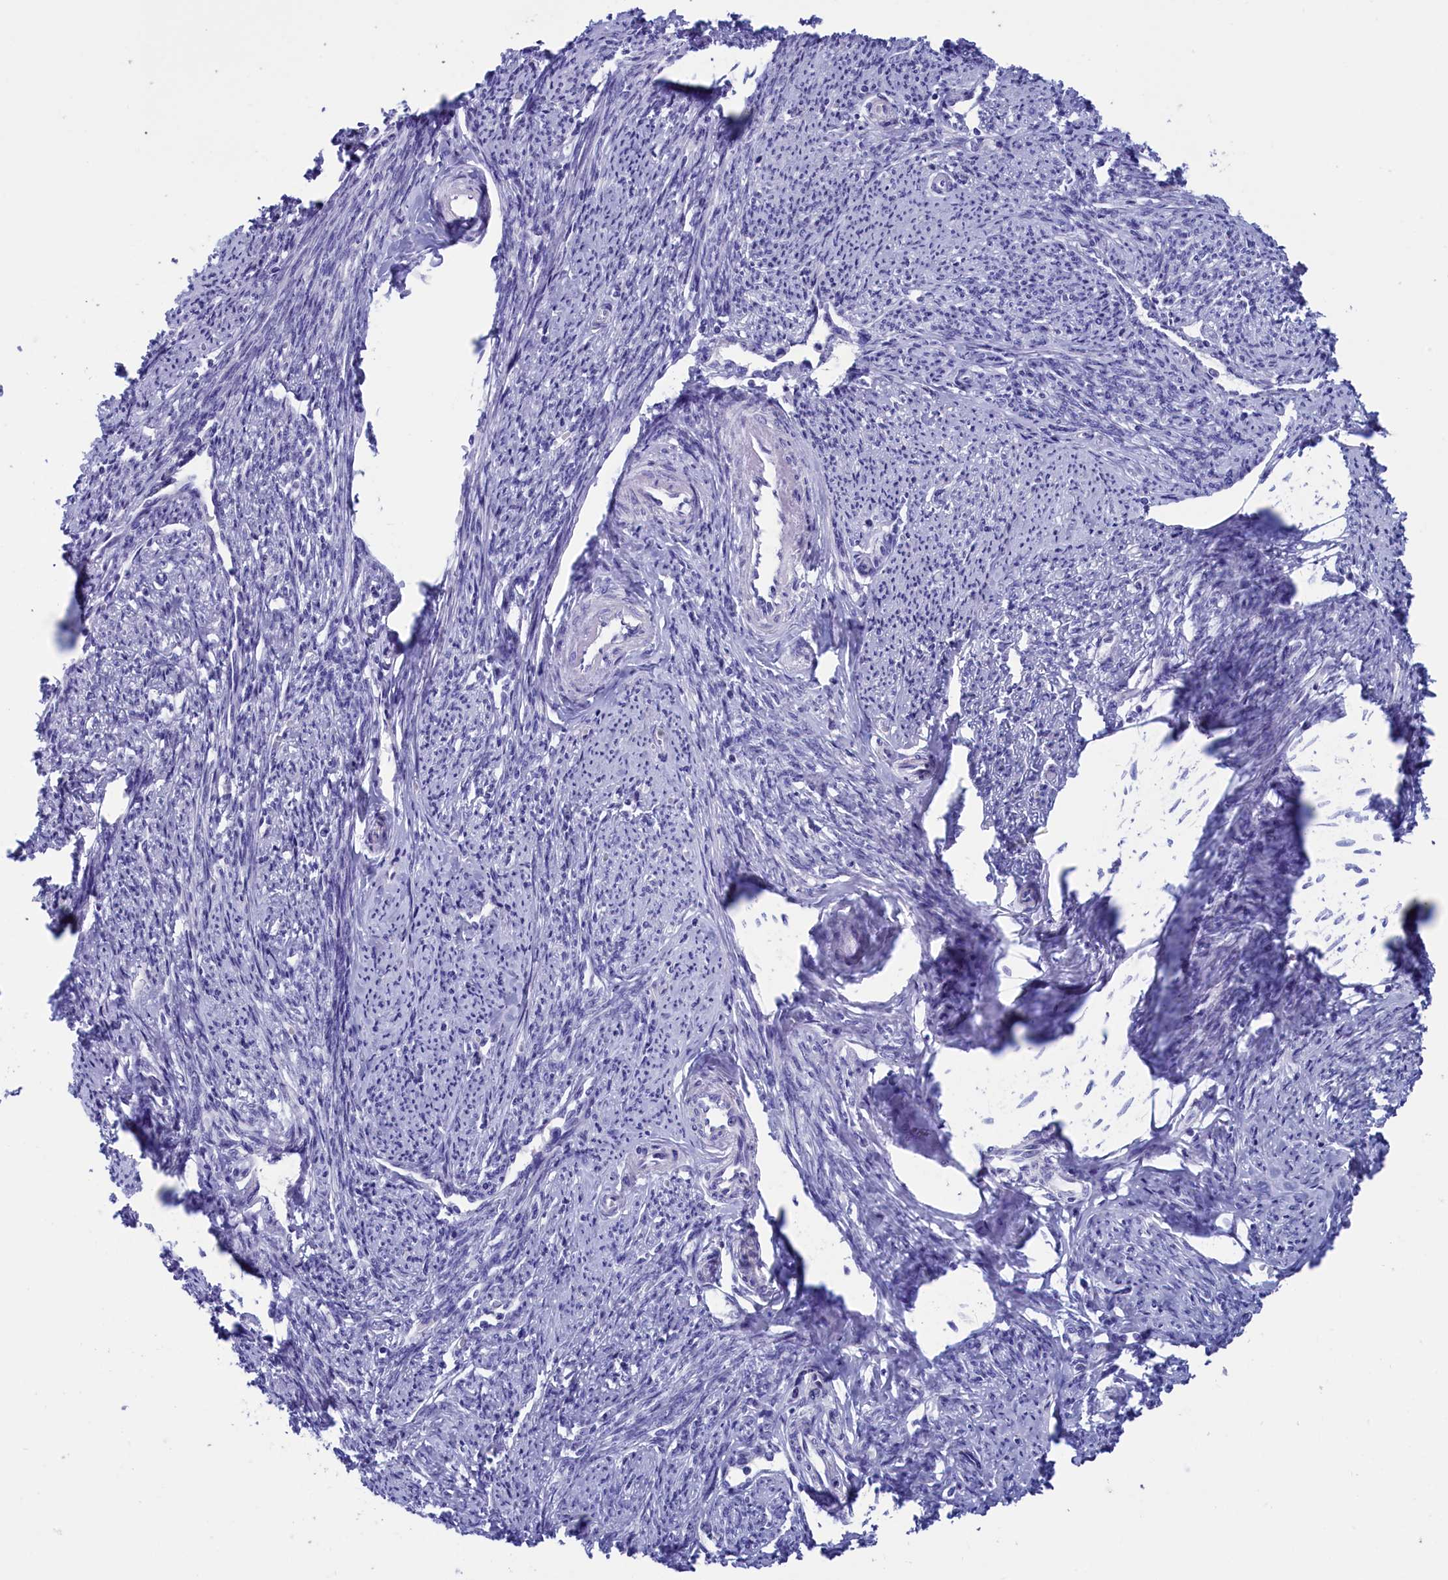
{"staining": {"intensity": "negative", "quantity": "none", "location": "none"}, "tissue": "smooth muscle", "cell_type": "Smooth muscle cells", "image_type": "normal", "snomed": [{"axis": "morphology", "description": "Normal tissue, NOS"}, {"axis": "topography", "description": "Smooth muscle"}, {"axis": "topography", "description": "Uterus"}], "caption": "Immunohistochemistry (IHC) micrograph of normal smooth muscle stained for a protein (brown), which exhibits no staining in smooth muscle cells.", "gene": "VPS35L", "patient": {"sex": "female", "age": 59}}